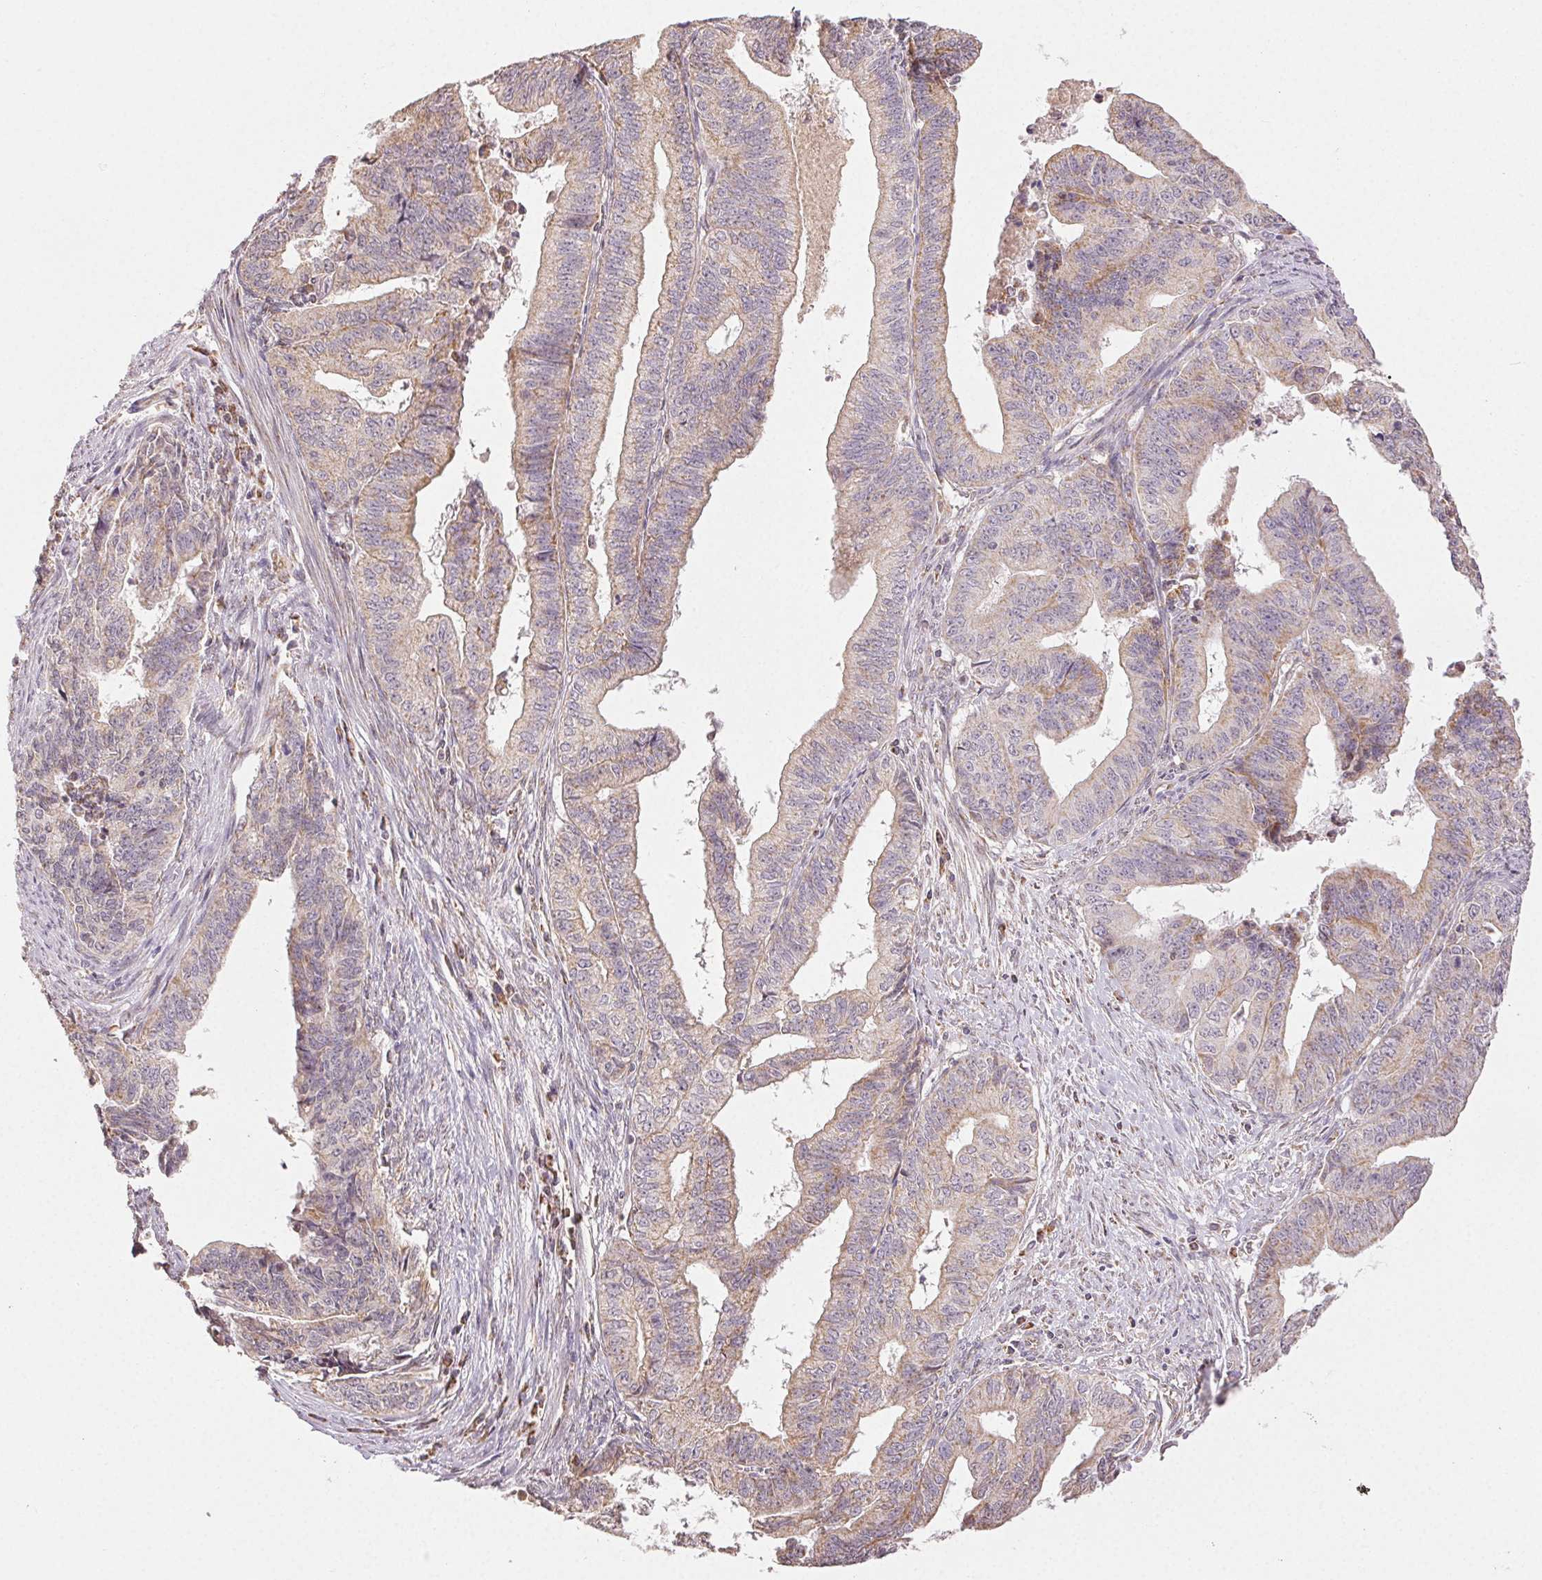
{"staining": {"intensity": "weak", "quantity": ">75%", "location": "cytoplasmic/membranous"}, "tissue": "endometrial cancer", "cell_type": "Tumor cells", "image_type": "cancer", "snomed": [{"axis": "morphology", "description": "Adenocarcinoma, NOS"}, {"axis": "topography", "description": "Endometrium"}], "caption": "IHC histopathology image of endometrial cancer stained for a protein (brown), which shows low levels of weak cytoplasmic/membranous positivity in about >75% of tumor cells.", "gene": "CLASP1", "patient": {"sex": "female", "age": 65}}